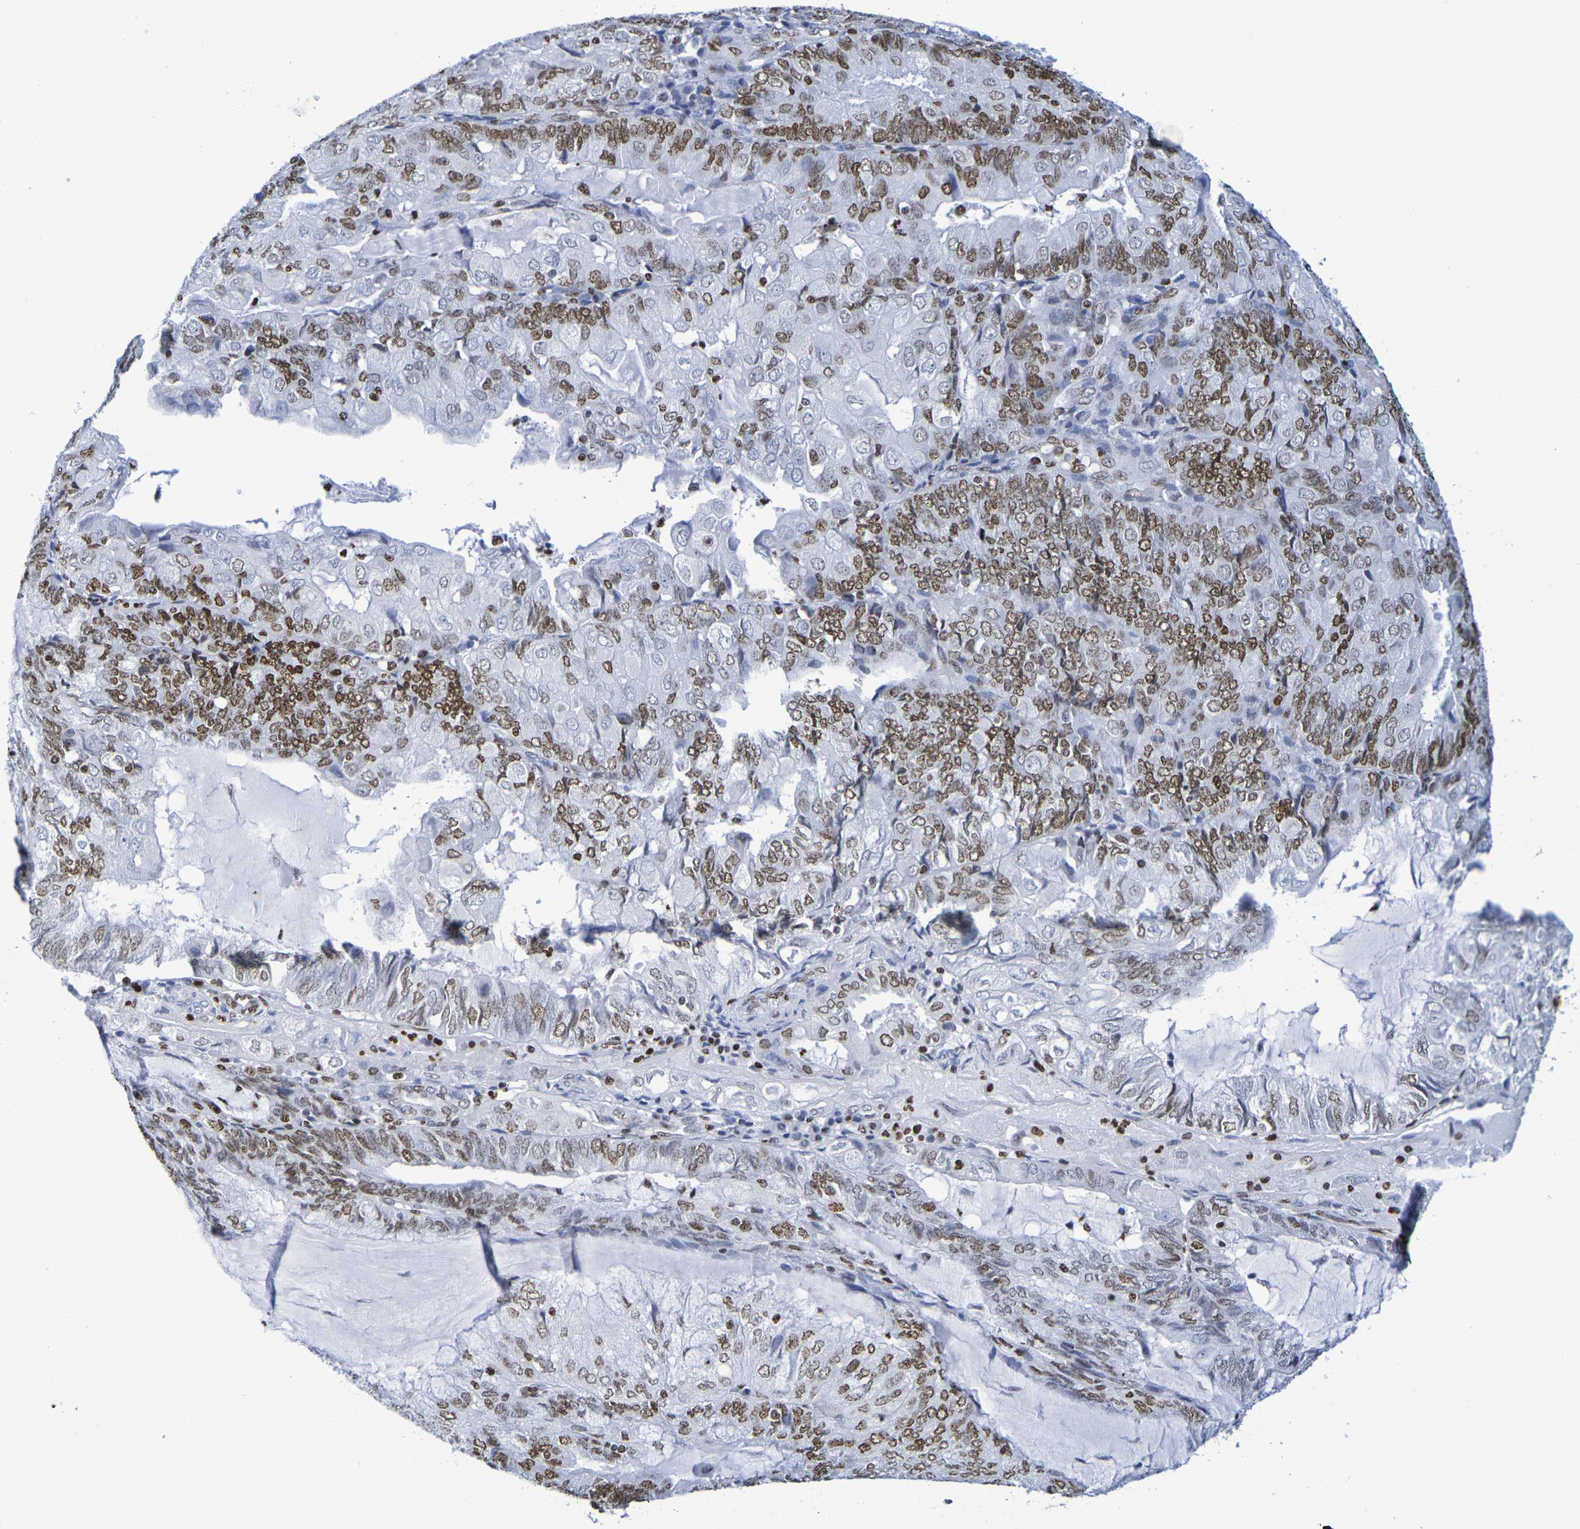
{"staining": {"intensity": "moderate", "quantity": ">75%", "location": "nuclear"}, "tissue": "endometrial cancer", "cell_type": "Tumor cells", "image_type": "cancer", "snomed": [{"axis": "morphology", "description": "Adenocarcinoma, NOS"}, {"axis": "topography", "description": "Endometrium"}], "caption": "A high-resolution photomicrograph shows immunohistochemistry staining of endometrial cancer (adenocarcinoma), which shows moderate nuclear expression in approximately >75% of tumor cells.", "gene": "H1-5", "patient": {"sex": "female", "age": 81}}